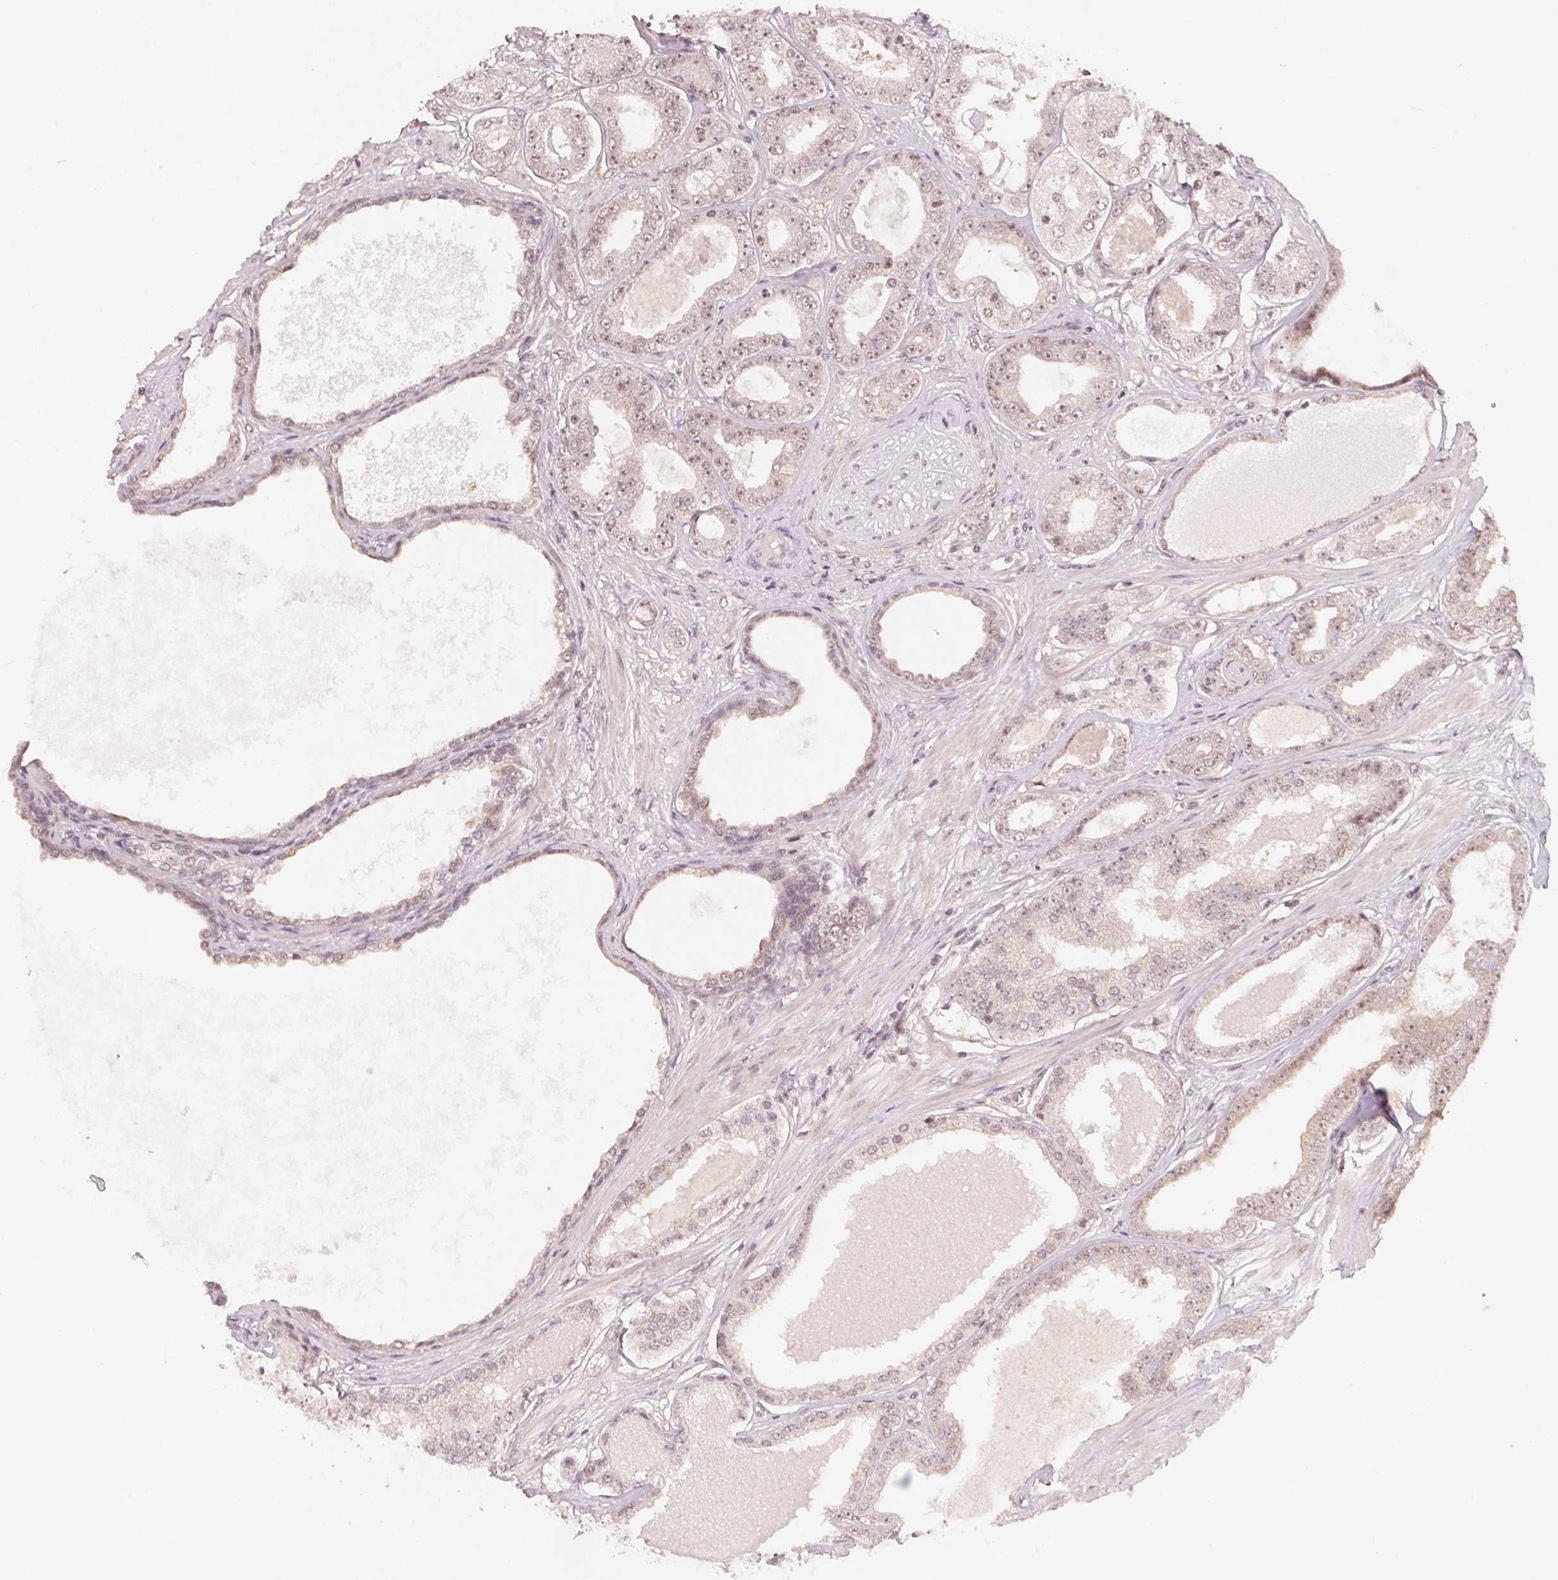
{"staining": {"intensity": "weak", "quantity": ">75%", "location": "nuclear"}, "tissue": "prostate cancer", "cell_type": "Tumor cells", "image_type": "cancer", "snomed": [{"axis": "morphology", "description": "Adenocarcinoma, NOS"}, {"axis": "topography", "description": "Prostate"}], "caption": "Immunohistochemical staining of prostate adenocarcinoma reveals low levels of weak nuclear staining in approximately >75% of tumor cells.", "gene": "KAT6A", "patient": {"sex": "male", "age": 64}}